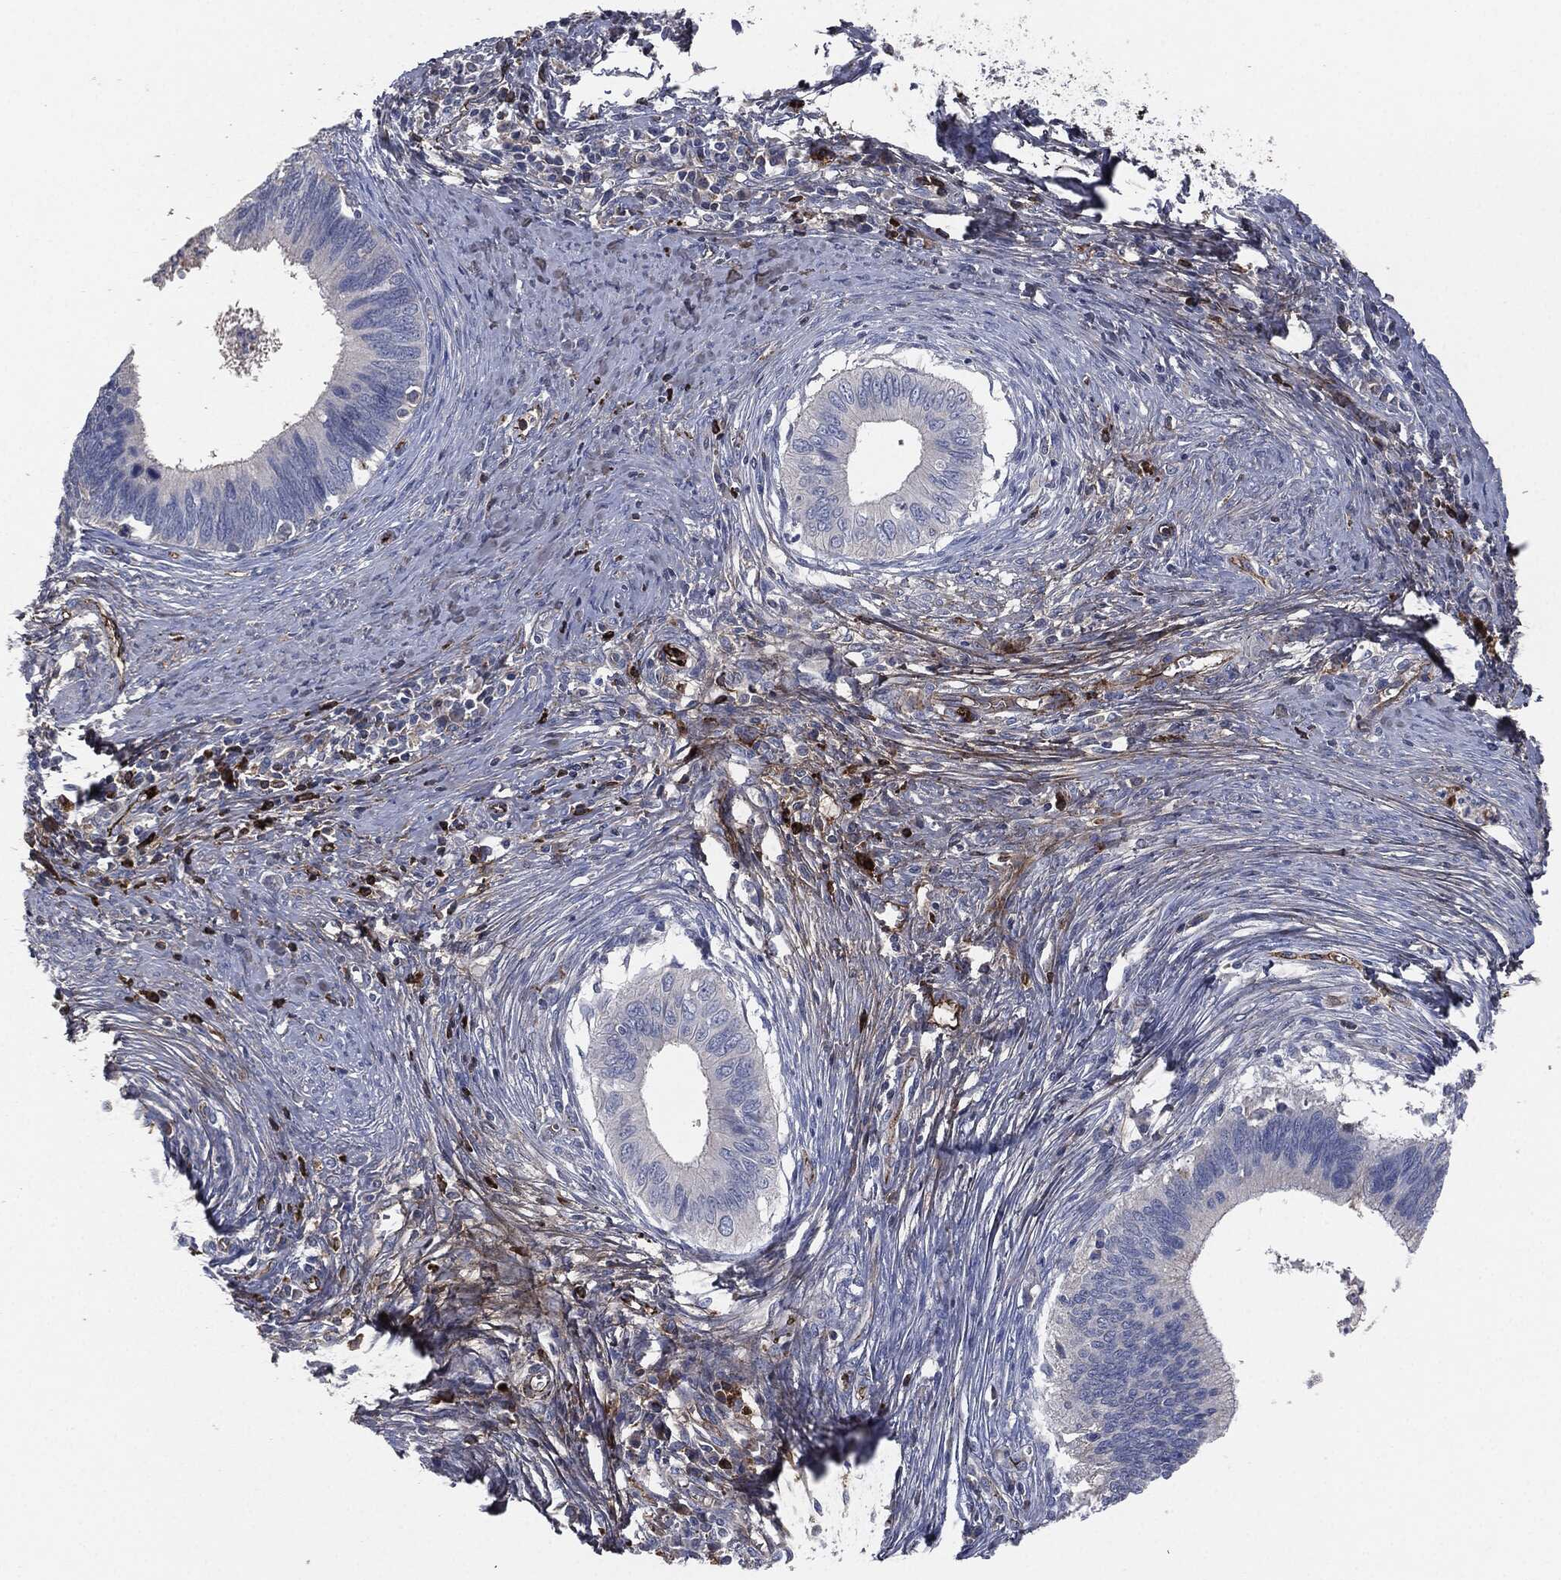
{"staining": {"intensity": "strong", "quantity": "<25%", "location": "cytoplasmic/membranous"}, "tissue": "cervical cancer", "cell_type": "Tumor cells", "image_type": "cancer", "snomed": [{"axis": "morphology", "description": "Adenocarcinoma, NOS"}, {"axis": "topography", "description": "Cervix"}], "caption": "Cervical cancer stained with a brown dye displays strong cytoplasmic/membranous positive expression in approximately <25% of tumor cells.", "gene": "APOB", "patient": {"sex": "female", "age": 42}}